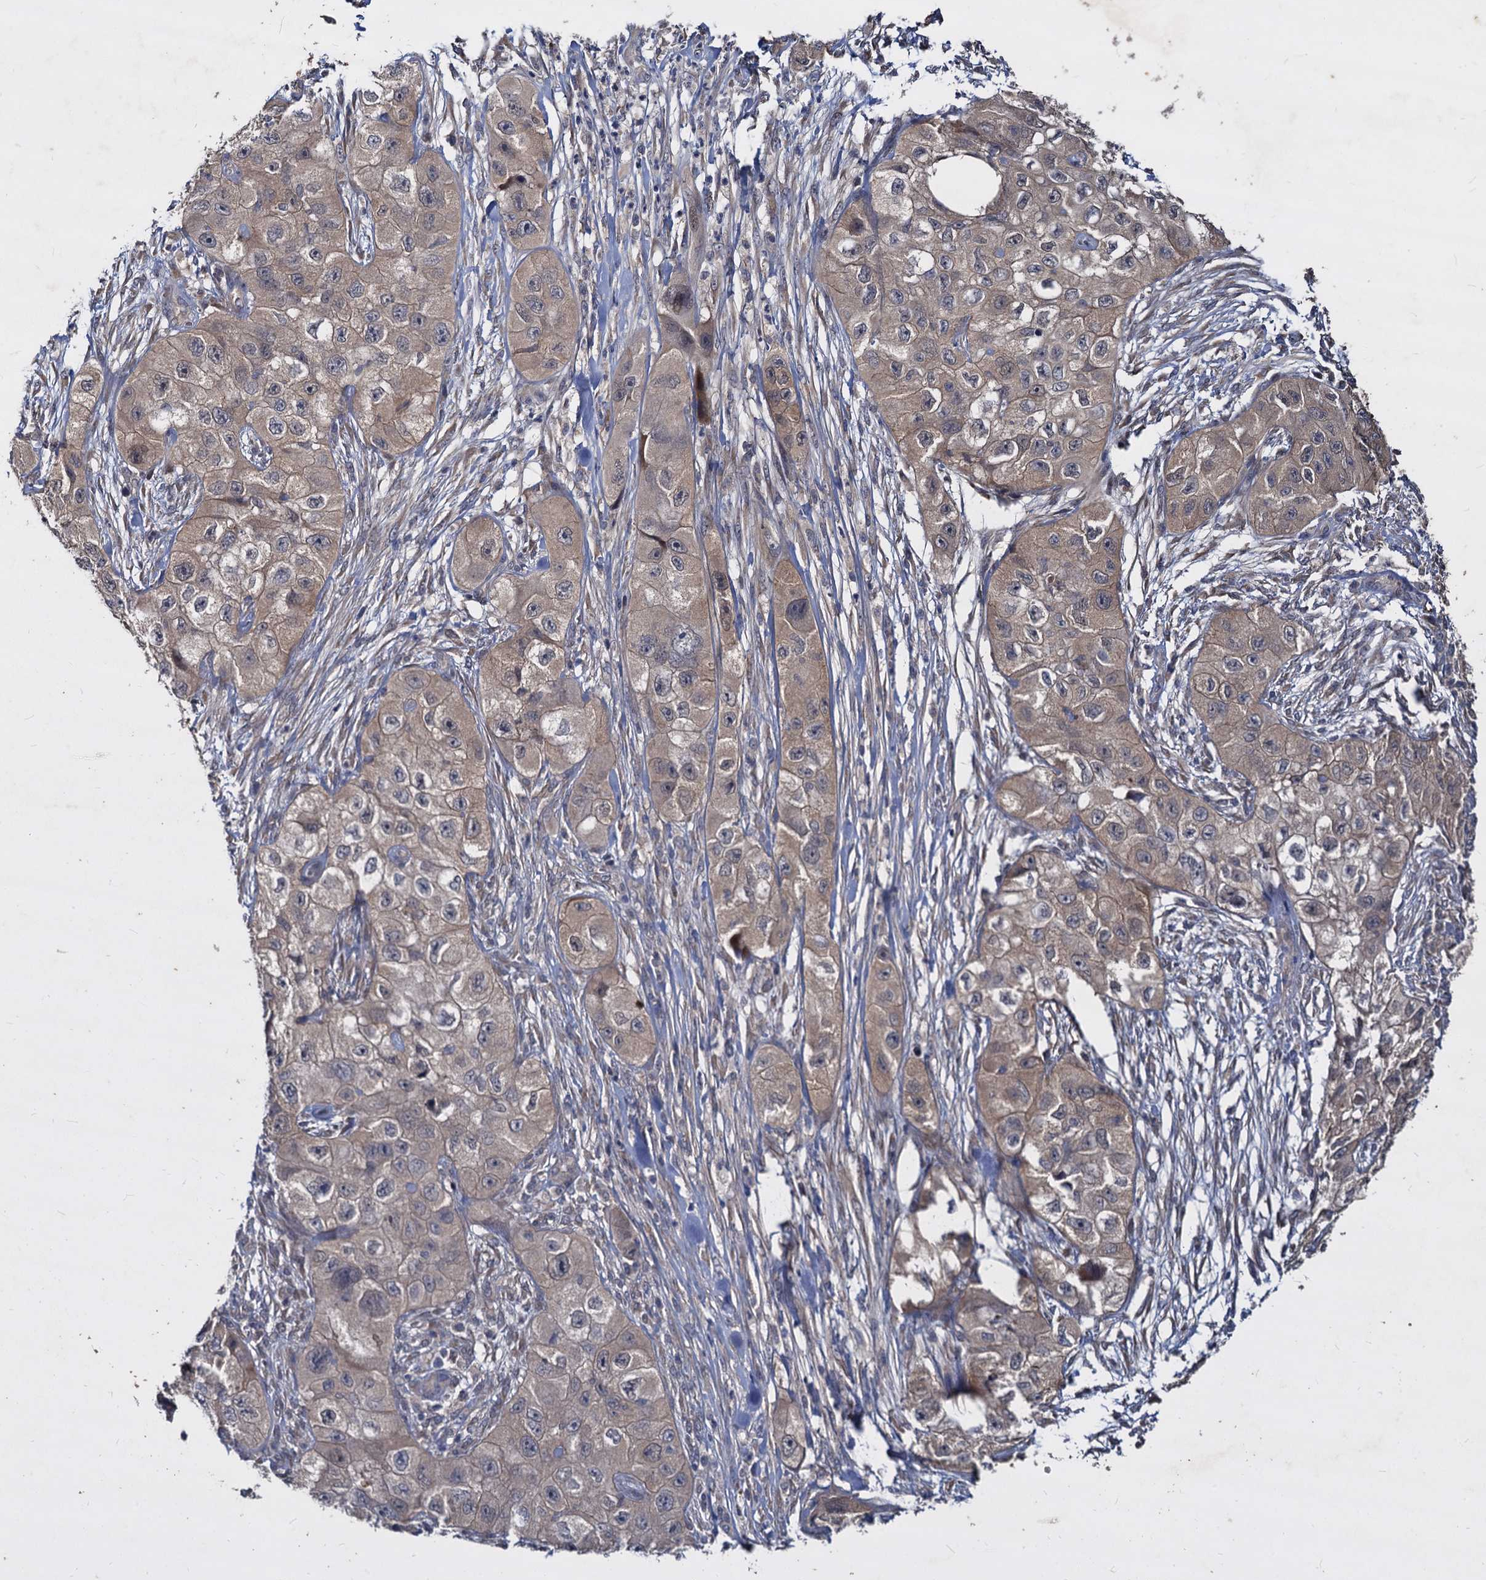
{"staining": {"intensity": "weak", "quantity": "25%-75%", "location": "cytoplasmic/membranous"}, "tissue": "skin cancer", "cell_type": "Tumor cells", "image_type": "cancer", "snomed": [{"axis": "morphology", "description": "Squamous cell carcinoma, NOS"}, {"axis": "topography", "description": "Skin"}, {"axis": "topography", "description": "Subcutis"}], "caption": "This is a micrograph of immunohistochemistry staining of squamous cell carcinoma (skin), which shows weak positivity in the cytoplasmic/membranous of tumor cells.", "gene": "CCDC184", "patient": {"sex": "male", "age": 73}}